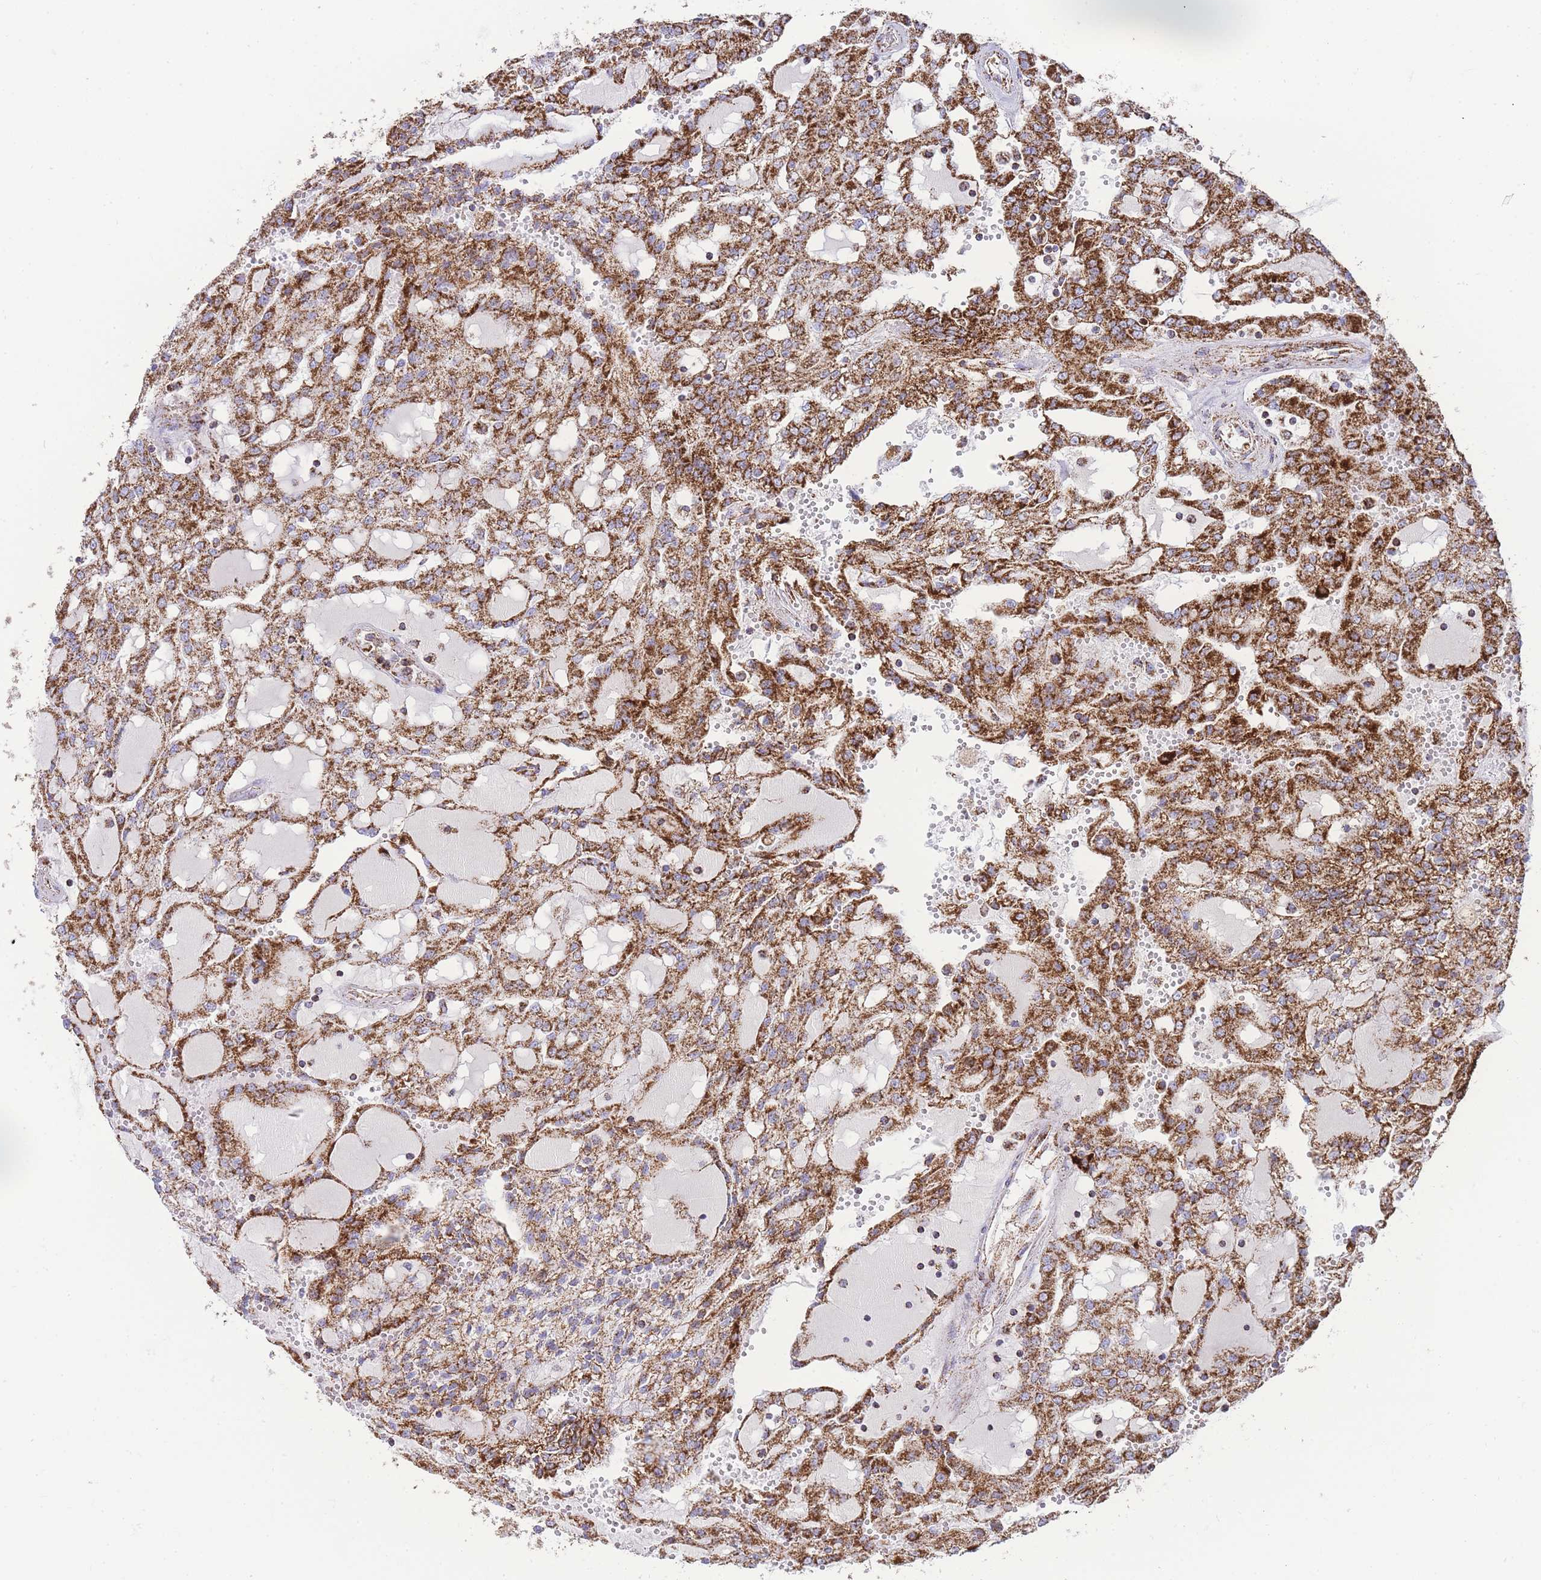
{"staining": {"intensity": "strong", "quantity": ">75%", "location": "cytoplasmic/membranous"}, "tissue": "renal cancer", "cell_type": "Tumor cells", "image_type": "cancer", "snomed": [{"axis": "morphology", "description": "Adenocarcinoma, NOS"}, {"axis": "topography", "description": "Kidney"}], "caption": "Human adenocarcinoma (renal) stained for a protein (brown) displays strong cytoplasmic/membranous positive positivity in about >75% of tumor cells.", "gene": "GSTM1", "patient": {"sex": "male", "age": 63}}